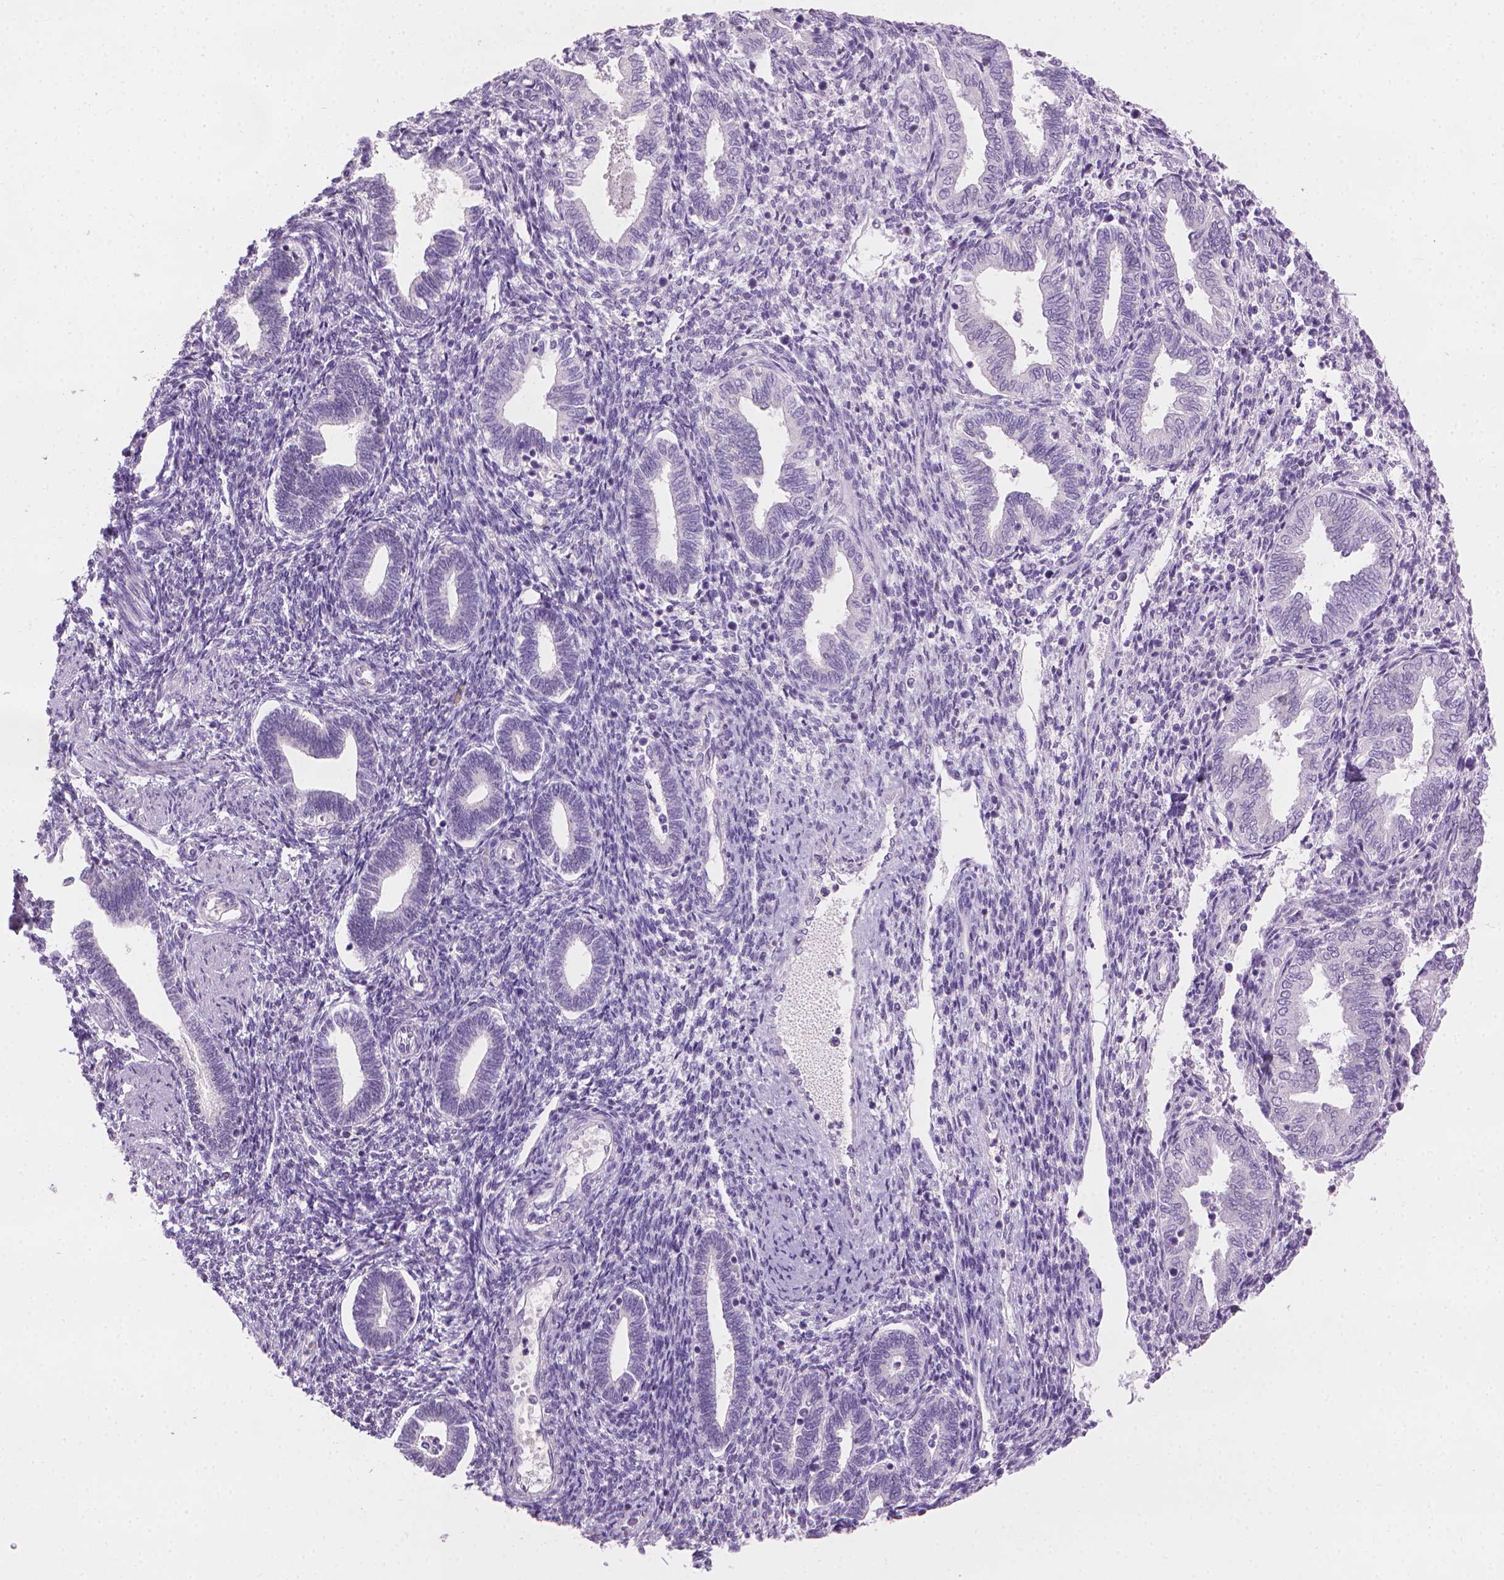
{"staining": {"intensity": "negative", "quantity": "none", "location": "none"}, "tissue": "endometrium", "cell_type": "Cells in endometrial stroma", "image_type": "normal", "snomed": [{"axis": "morphology", "description": "Normal tissue, NOS"}, {"axis": "topography", "description": "Endometrium"}], "caption": "The immunohistochemistry (IHC) image has no significant positivity in cells in endometrial stroma of endometrium. (DAB IHC, high magnification).", "gene": "MLANA", "patient": {"sex": "female", "age": 42}}